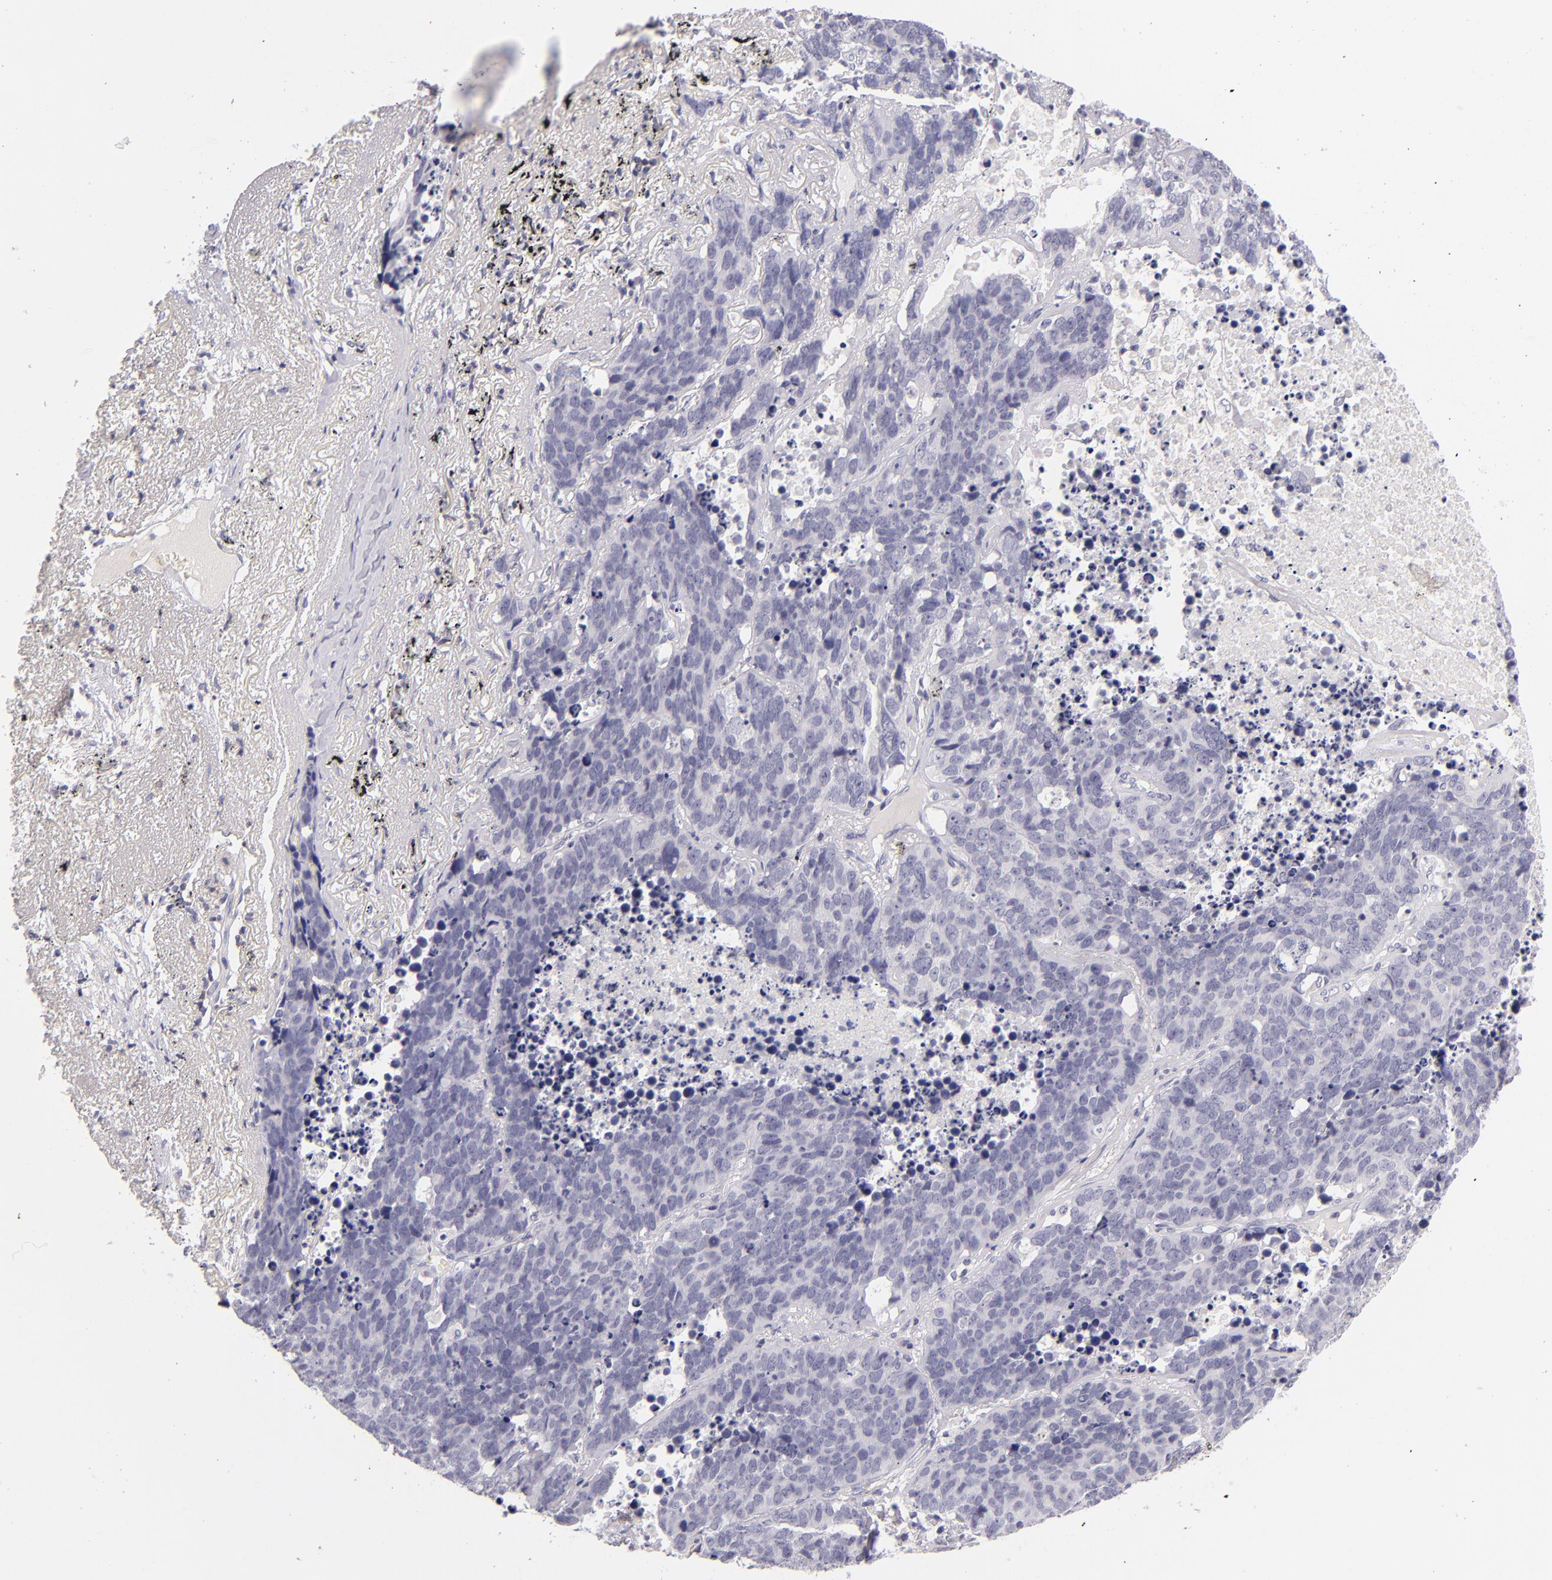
{"staining": {"intensity": "negative", "quantity": "none", "location": "none"}, "tissue": "lung cancer", "cell_type": "Tumor cells", "image_type": "cancer", "snomed": [{"axis": "morphology", "description": "Carcinoid, malignant, NOS"}, {"axis": "topography", "description": "Lung"}], "caption": "This is a histopathology image of immunohistochemistry staining of lung malignant carcinoid, which shows no positivity in tumor cells.", "gene": "CD48", "patient": {"sex": "male", "age": 60}}